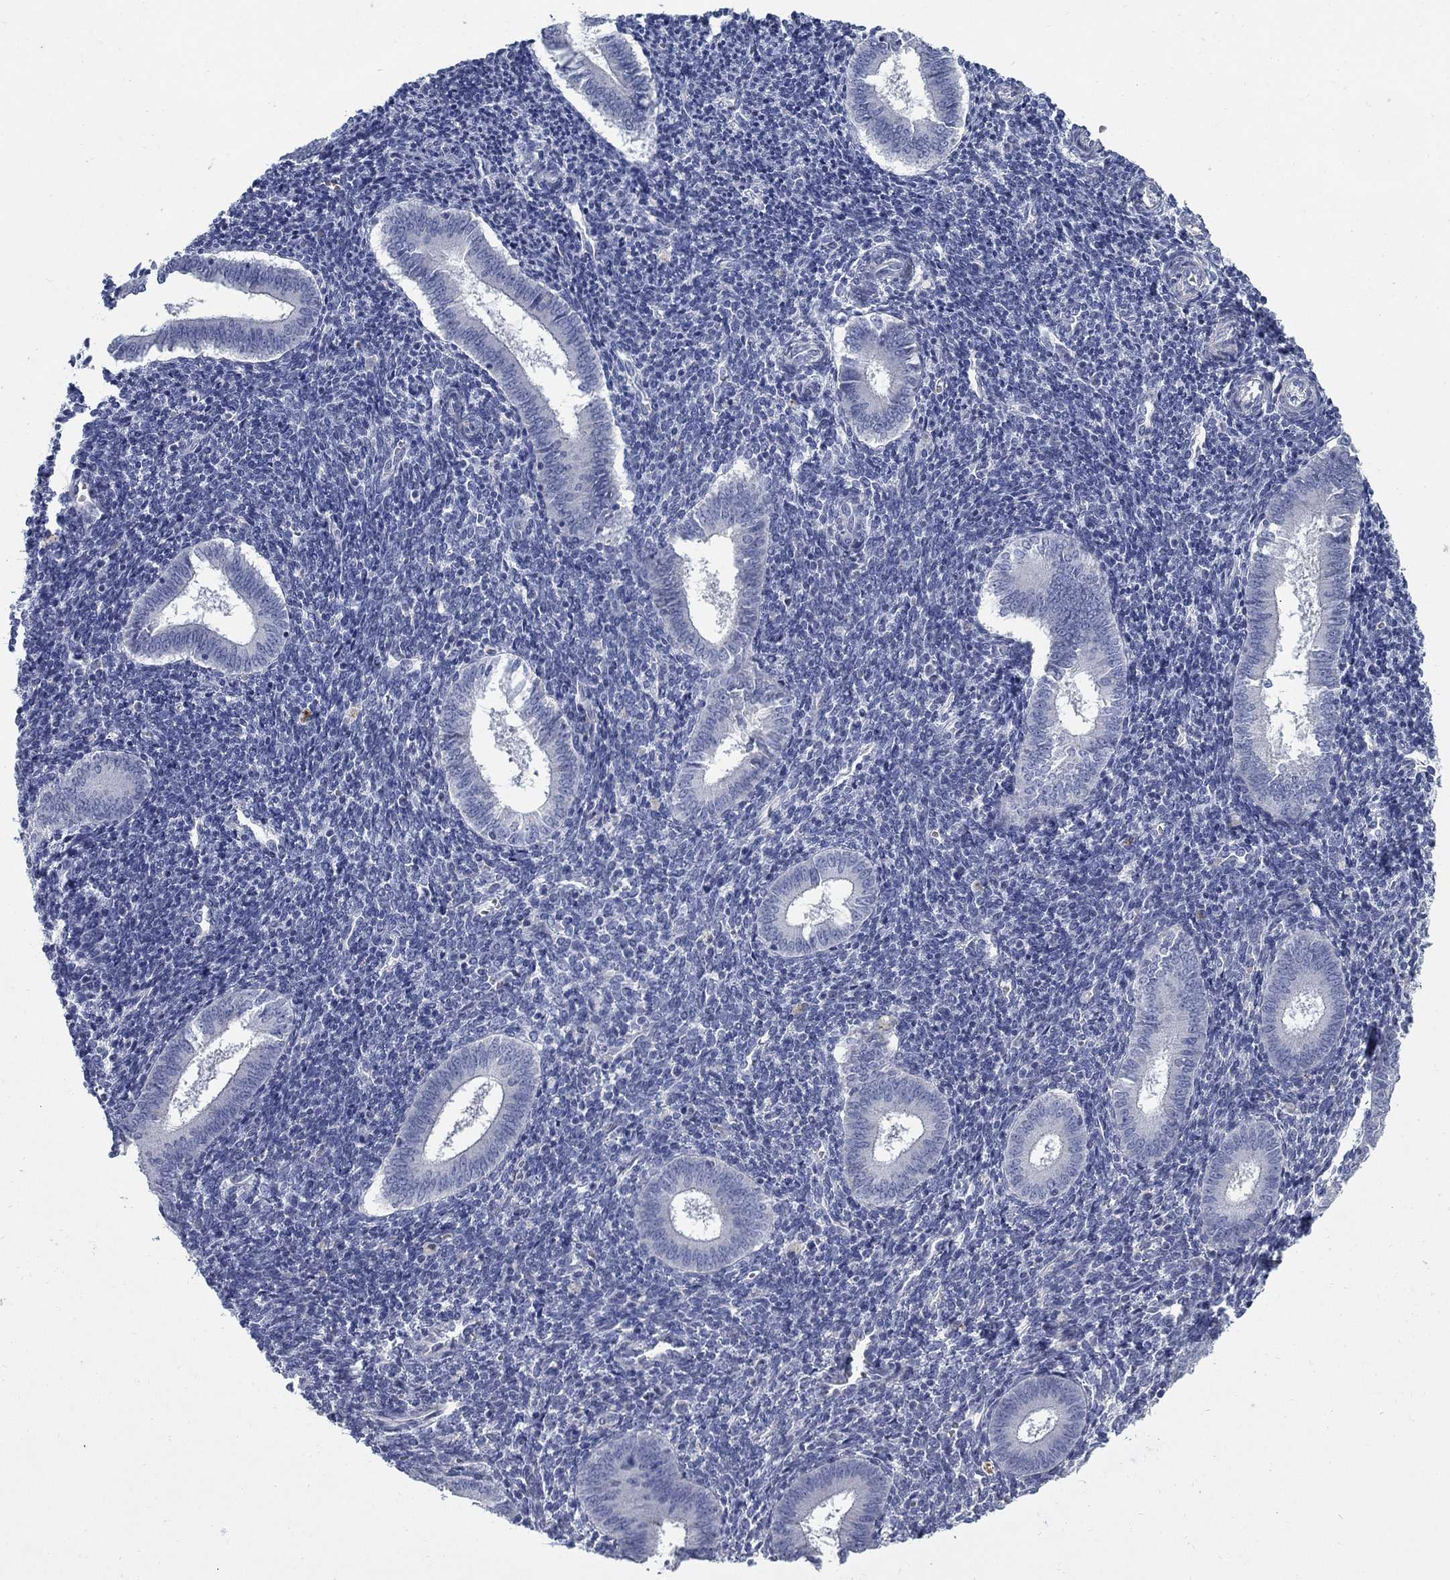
{"staining": {"intensity": "negative", "quantity": "none", "location": "none"}, "tissue": "endometrium", "cell_type": "Cells in endometrial stroma", "image_type": "normal", "snomed": [{"axis": "morphology", "description": "Normal tissue, NOS"}, {"axis": "topography", "description": "Endometrium"}], "caption": "IHC of unremarkable endometrium demonstrates no positivity in cells in endometrial stroma.", "gene": "DNER", "patient": {"sex": "female", "age": 25}}